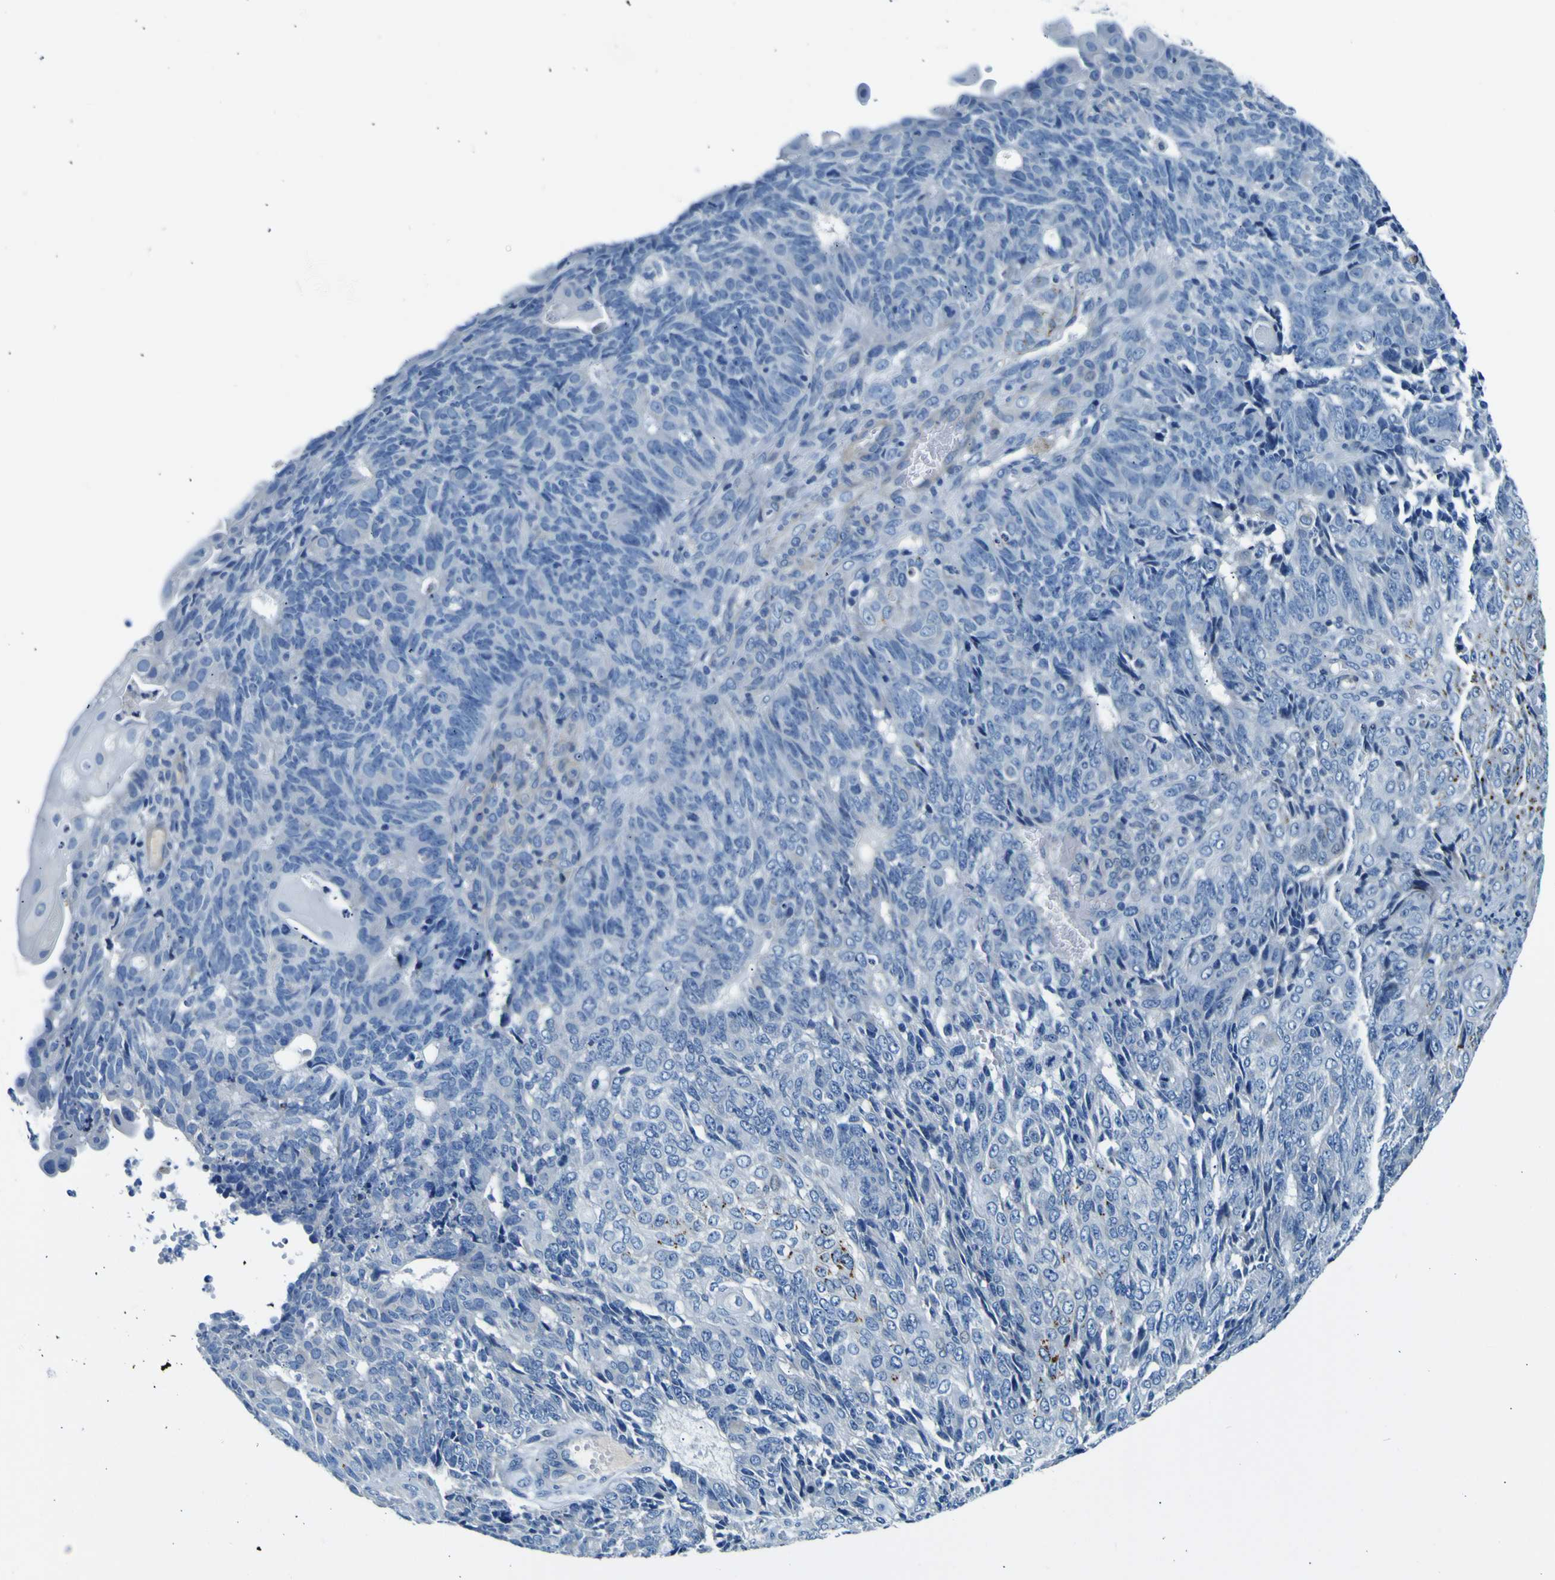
{"staining": {"intensity": "negative", "quantity": "none", "location": "none"}, "tissue": "endometrial cancer", "cell_type": "Tumor cells", "image_type": "cancer", "snomed": [{"axis": "morphology", "description": "Adenocarcinoma, NOS"}, {"axis": "topography", "description": "Endometrium"}], "caption": "Immunohistochemistry micrograph of adenocarcinoma (endometrial) stained for a protein (brown), which shows no expression in tumor cells. The staining is performed using DAB (3,3'-diaminobenzidine) brown chromogen with nuclei counter-stained in using hematoxylin.", "gene": "ADGRA2", "patient": {"sex": "female", "age": 32}}